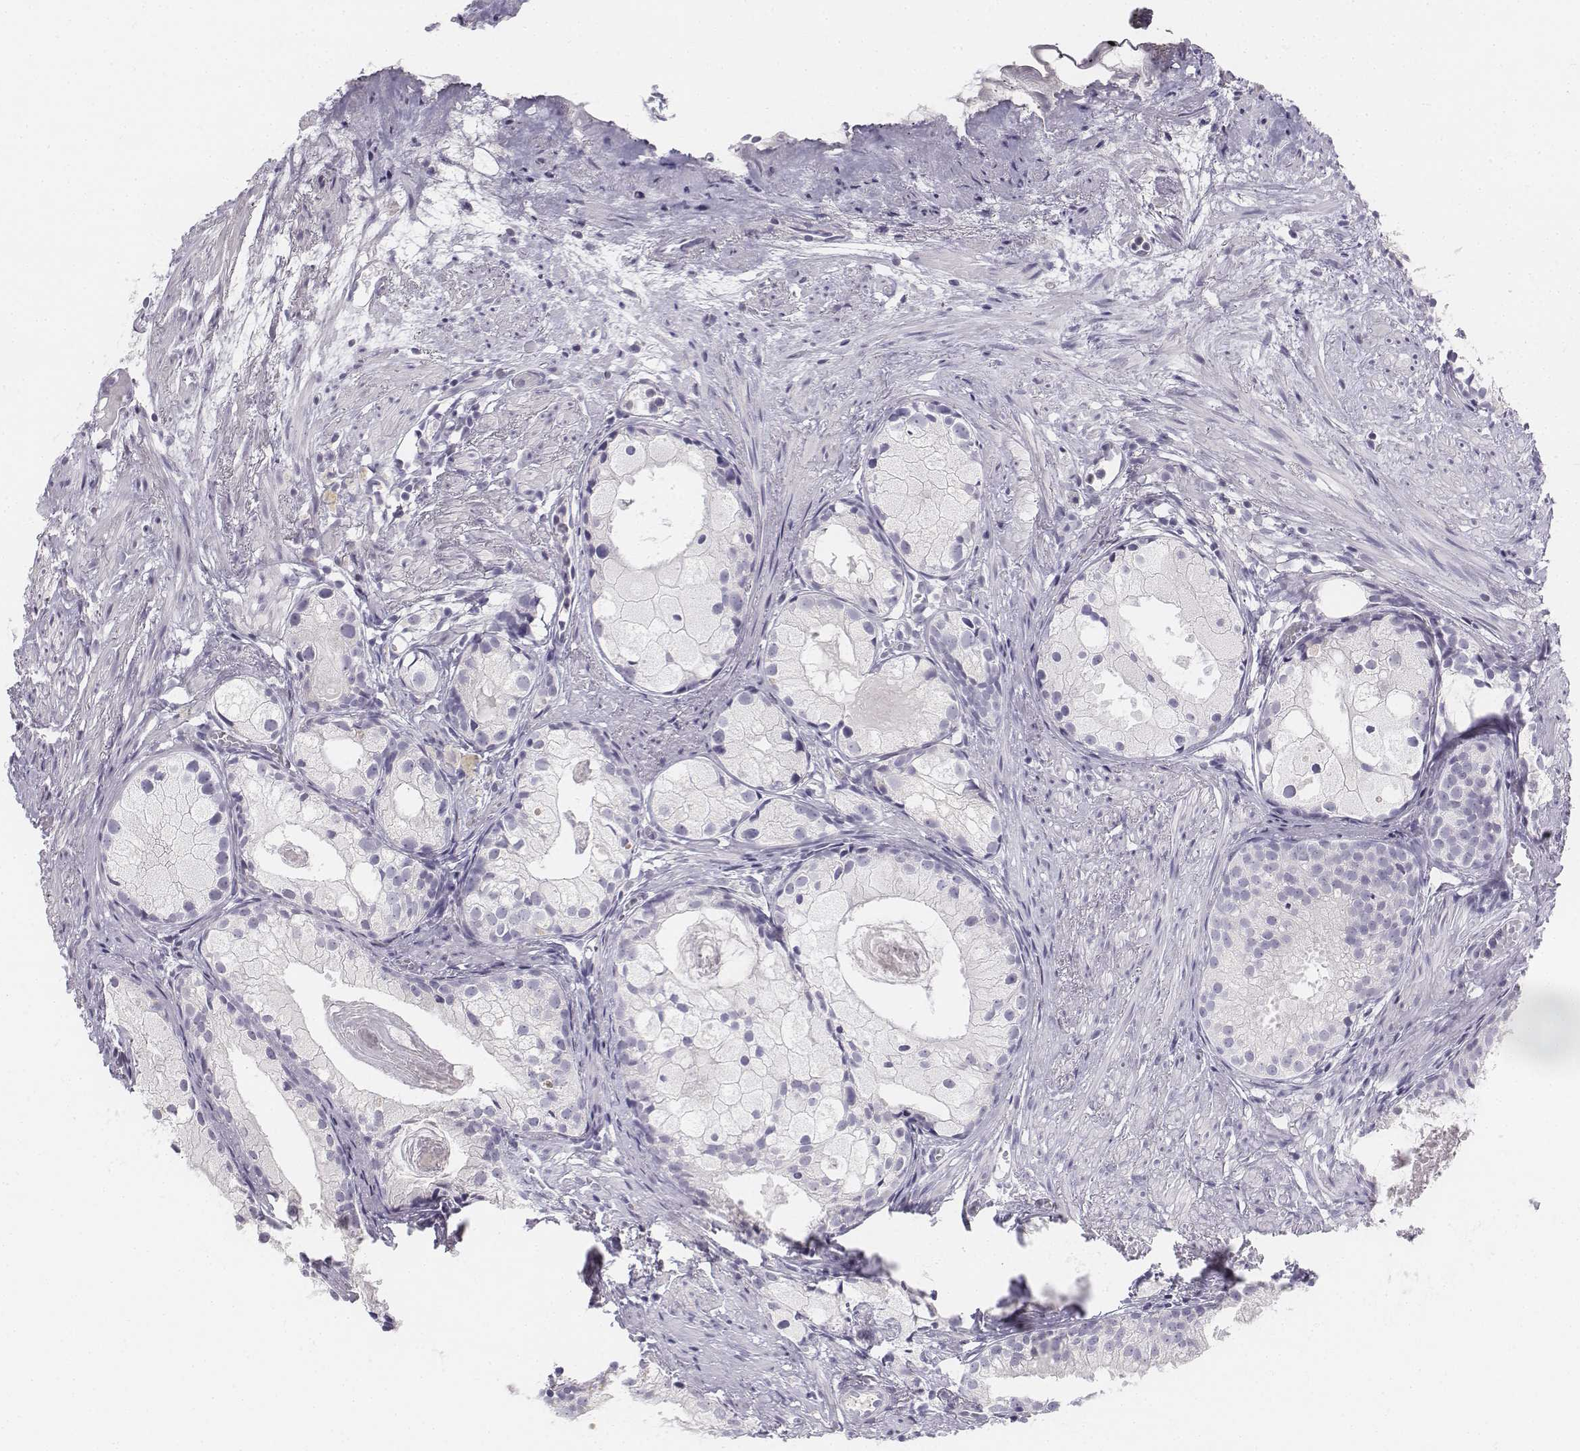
{"staining": {"intensity": "negative", "quantity": "none", "location": "none"}, "tissue": "prostate cancer", "cell_type": "Tumor cells", "image_type": "cancer", "snomed": [{"axis": "morphology", "description": "Adenocarcinoma, High grade"}, {"axis": "topography", "description": "Prostate"}], "caption": "IHC of adenocarcinoma (high-grade) (prostate) demonstrates no staining in tumor cells.", "gene": "UCN2", "patient": {"sex": "male", "age": 85}}